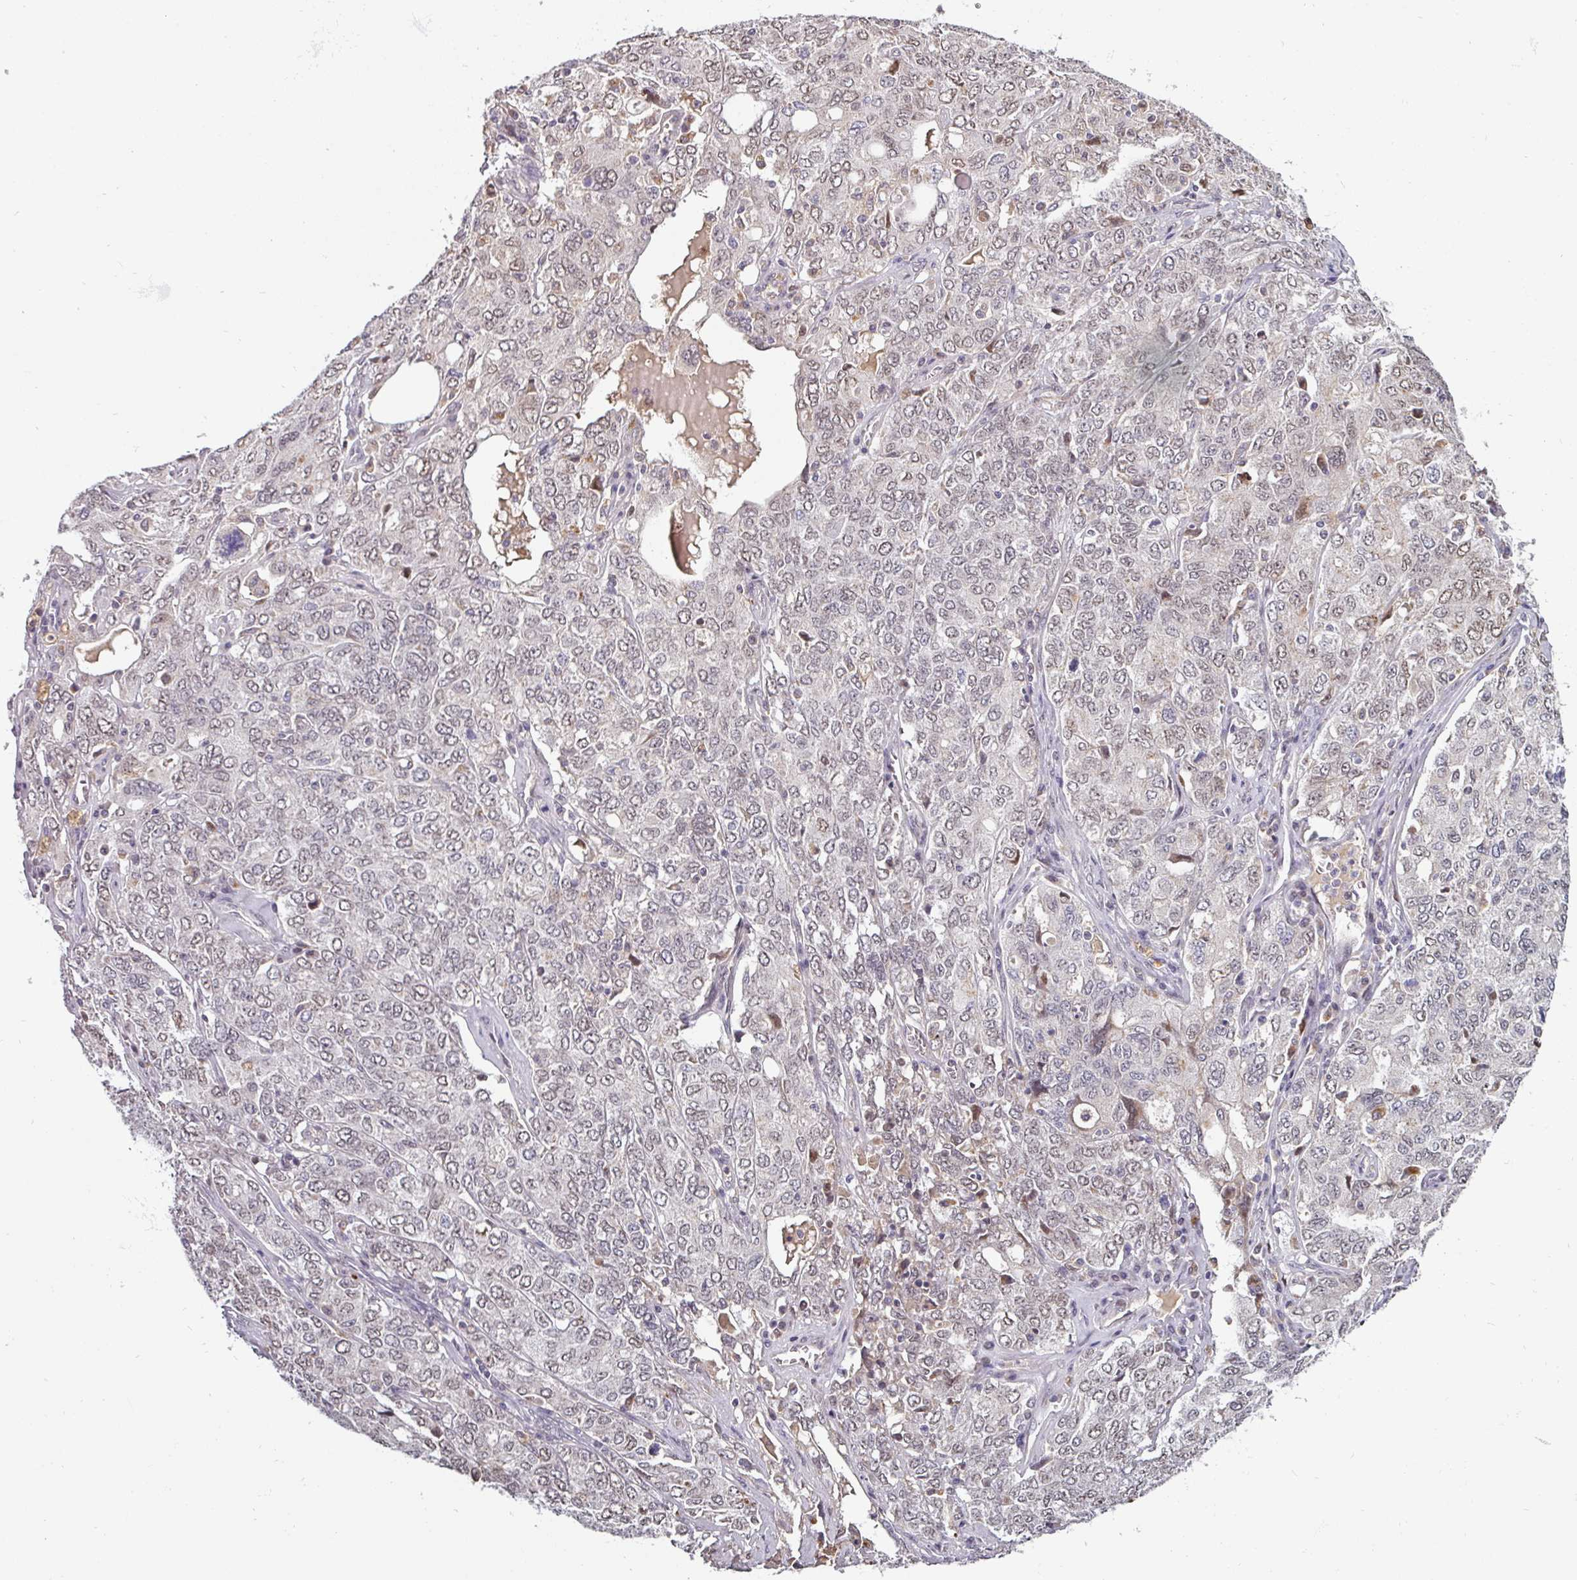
{"staining": {"intensity": "negative", "quantity": "none", "location": "none"}, "tissue": "ovarian cancer", "cell_type": "Tumor cells", "image_type": "cancer", "snomed": [{"axis": "morphology", "description": "Carcinoma, endometroid"}, {"axis": "topography", "description": "Ovary"}], "caption": "Immunohistochemistry (IHC) histopathology image of endometroid carcinoma (ovarian) stained for a protein (brown), which shows no expression in tumor cells.", "gene": "SWSAP1", "patient": {"sex": "female", "age": 62}}